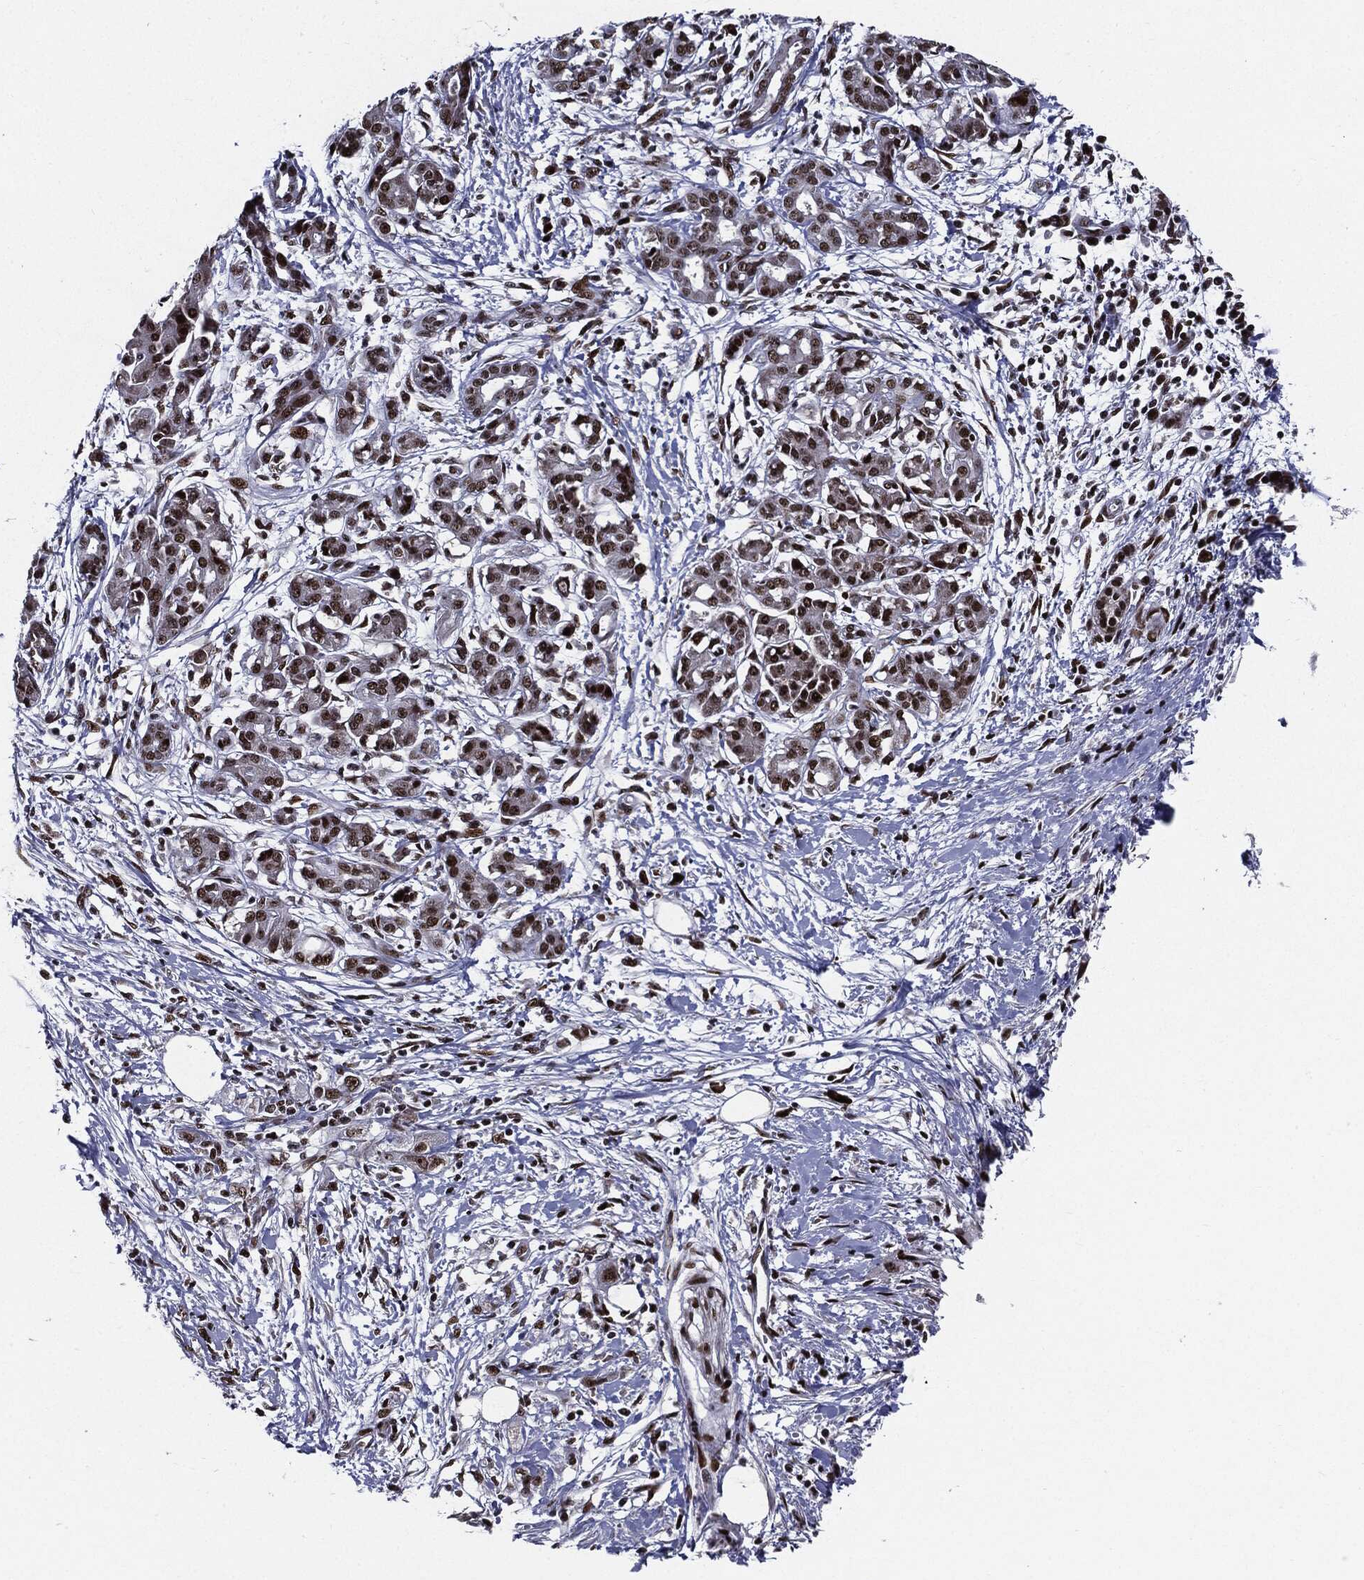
{"staining": {"intensity": "strong", "quantity": ">75%", "location": "nuclear"}, "tissue": "pancreatic cancer", "cell_type": "Tumor cells", "image_type": "cancer", "snomed": [{"axis": "morphology", "description": "Adenocarcinoma, NOS"}, {"axis": "topography", "description": "Pancreas"}], "caption": "This micrograph reveals immunohistochemistry (IHC) staining of pancreatic adenocarcinoma, with high strong nuclear positivity in about >75% of tumor cells.", "gene": "ZFP91", "patient": {"sex": "male", "age": 72}}